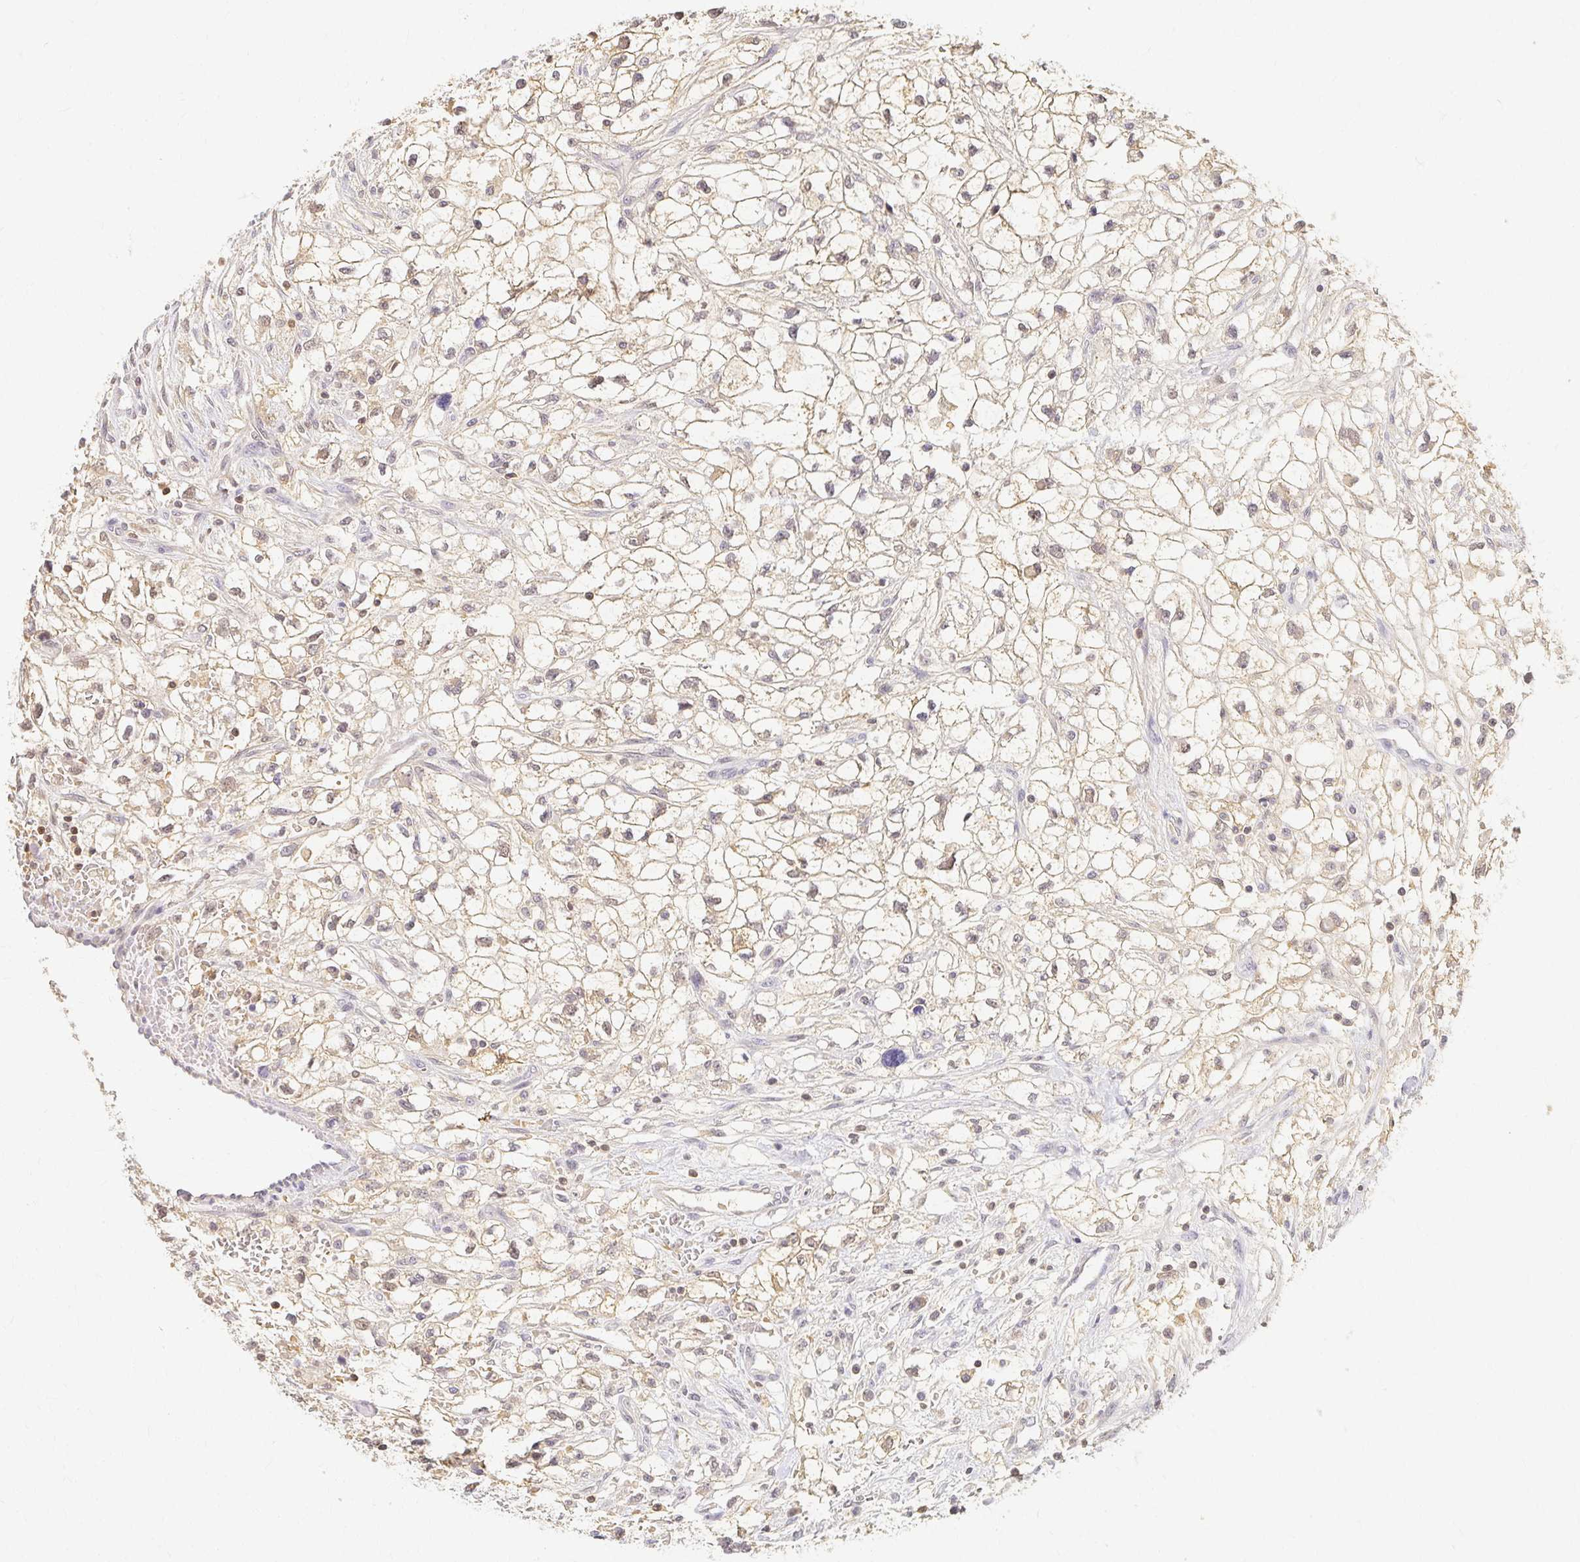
{"staining": {"intensity": "weak", "quantity": "25%-75%", "location": "cytoplasmic/membranous"}, "tissue": "renal cancer", "cell_type": "Tumor cells", "image_type": "cancer", "snomed": [{"axis": "morphology", "description": "Adenocarcinoma, NOS"}, {"axis": "topography", "description": "Kidney"}], "caption": "Tumor cells demonstrate low levels of weak cytoplasmic/membranous expression in approximately 25%-75% of cells in renal cancer. (brown staining indicates protein expression, while blue staining denotes nuclei).", "gene": "AZGP1", "patient": {"sex": "male", "age": 59}}